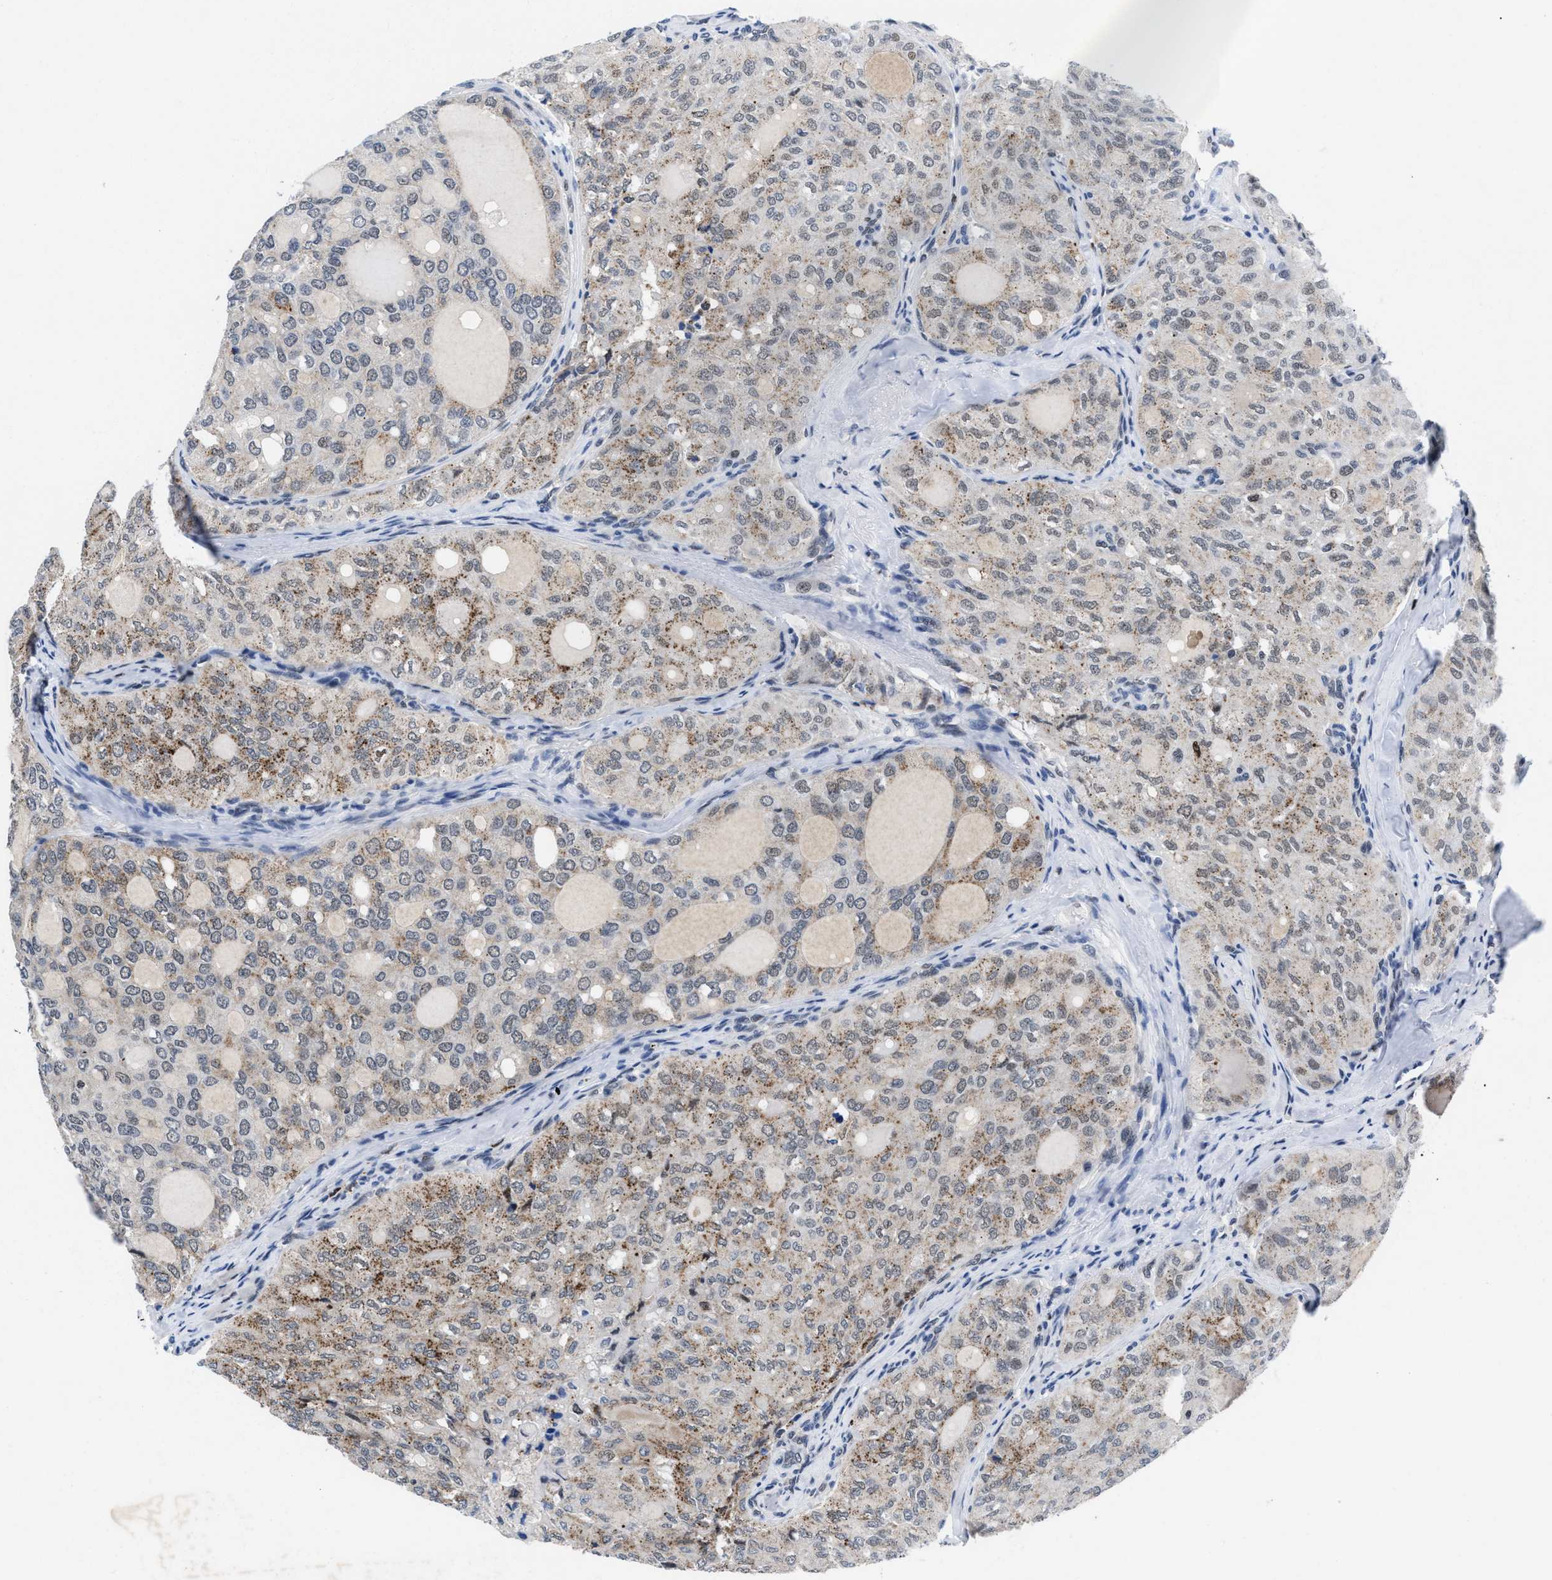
{"staining": {"intensity": "weak", "quantity": ">75%", "location": "cytoplasmic/membranous"}, "tissue": "thyroid cancer", "cell_type": "Tumor cells", "image_type": "cancer", "snomed": [{"axis": "morphology", "description": "Follicular adenoma carcinoma, NOS"}, {"axis": "topography", "description": "Thyroid gland"}], "caption": "Thyroid cancer stained with a brown dye shows weak cytoplasmic/membranous positive positivity in approximately >75% of tumor cells.", "gene": "WDR81", "patient": {"sex": "male", "age": 75}}